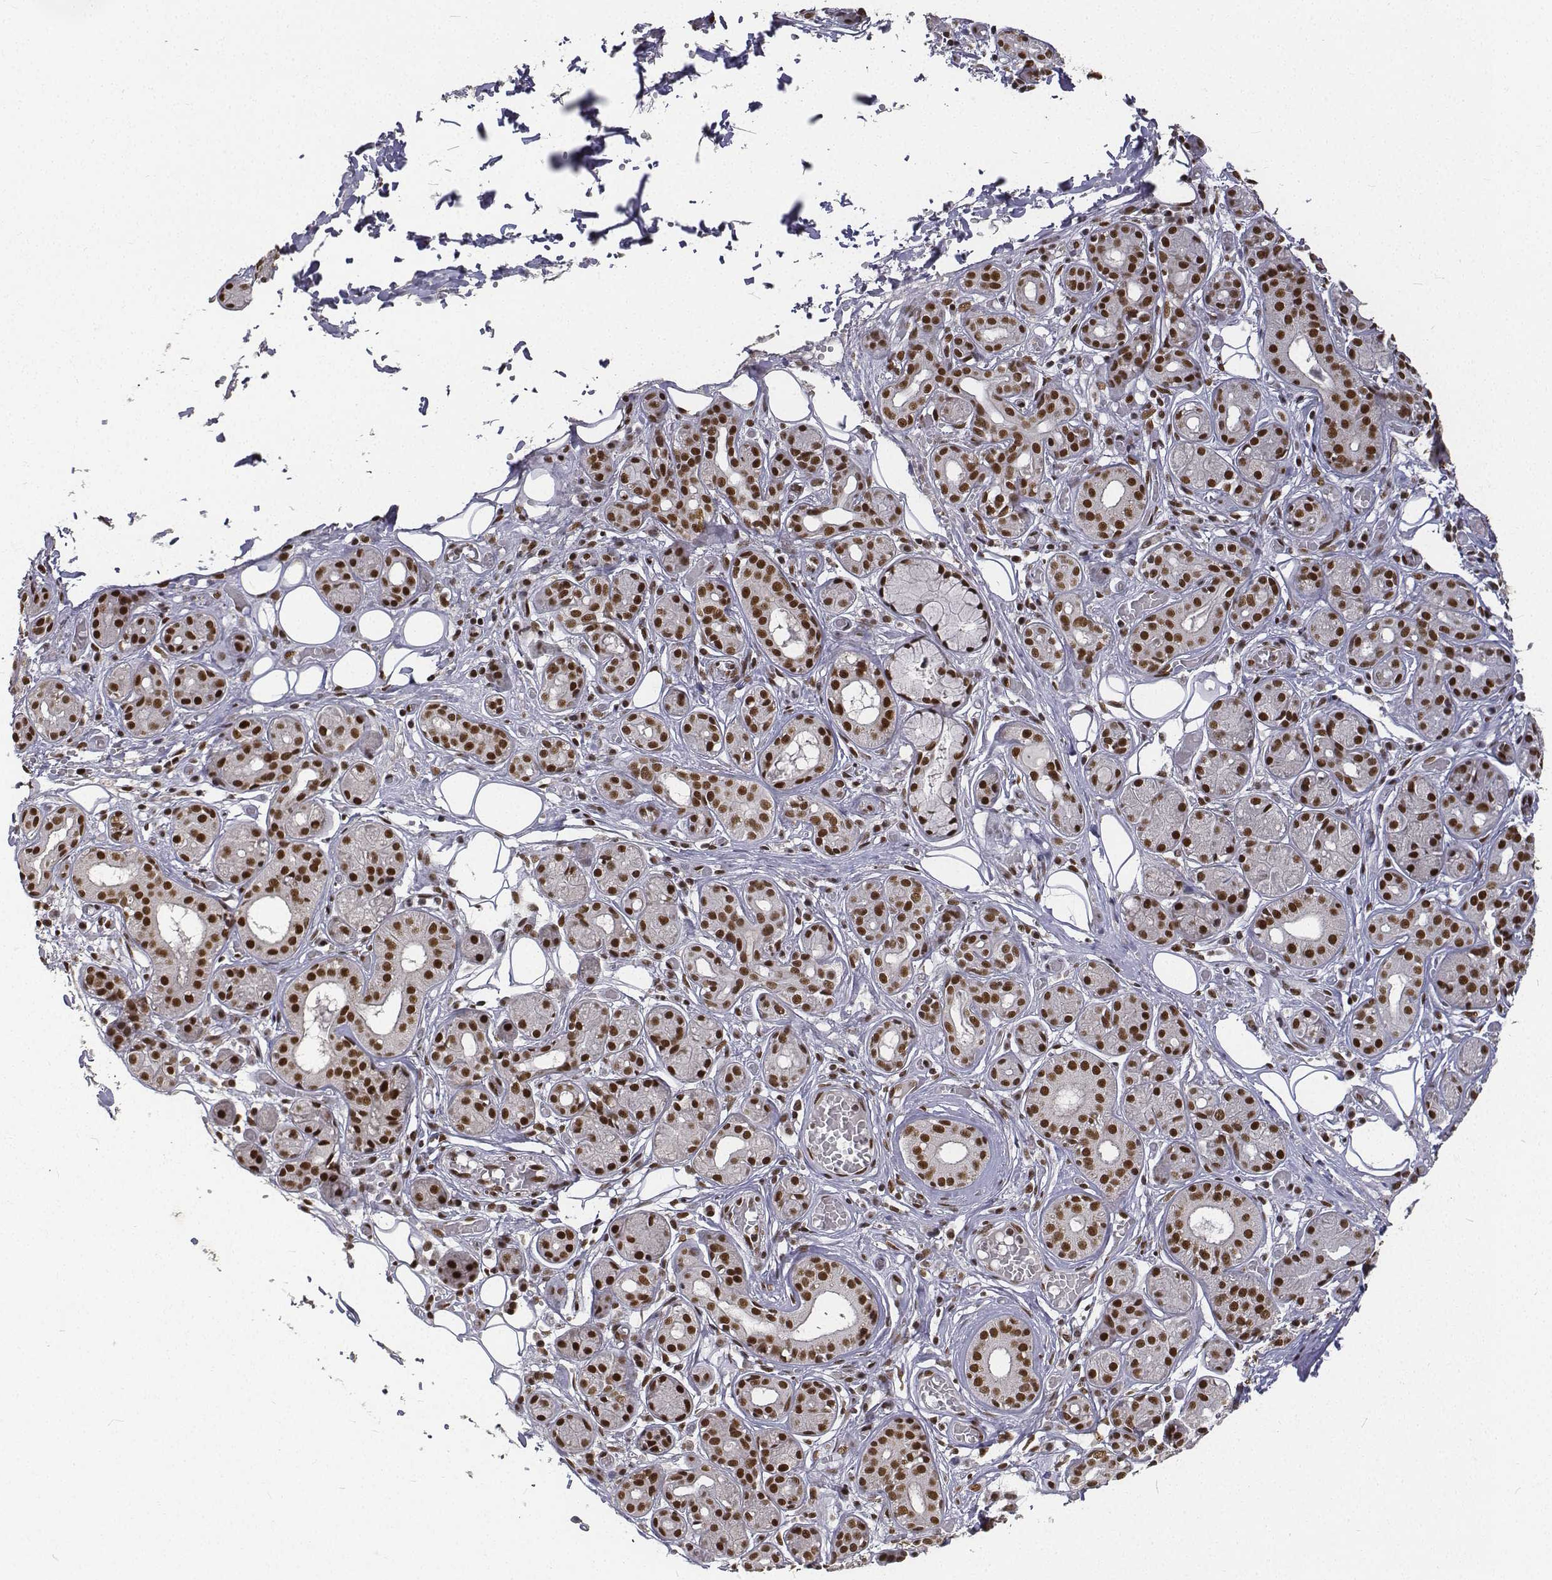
{"staining": {"intensity": "strong", "quantity": ">75%", "location": "nuclear"}, "tissue": "salivary gland", "cell_type": "Glandular cells", "image_type": "normal", "snomed": [{"axis": "morphology", "description": "Normal tissue, NOS"}, {"axis": "topography", "description": "Salivary gland"}, {"axis": "topography", "description": "Peripheral nerve tissue"}], "caption": "A brown stain highlights strong nuclear expression of a protein in glandular cells of normal human salivary gland.", "gene": "ATRX", "patient": {"sex": "male", "age": 71}}